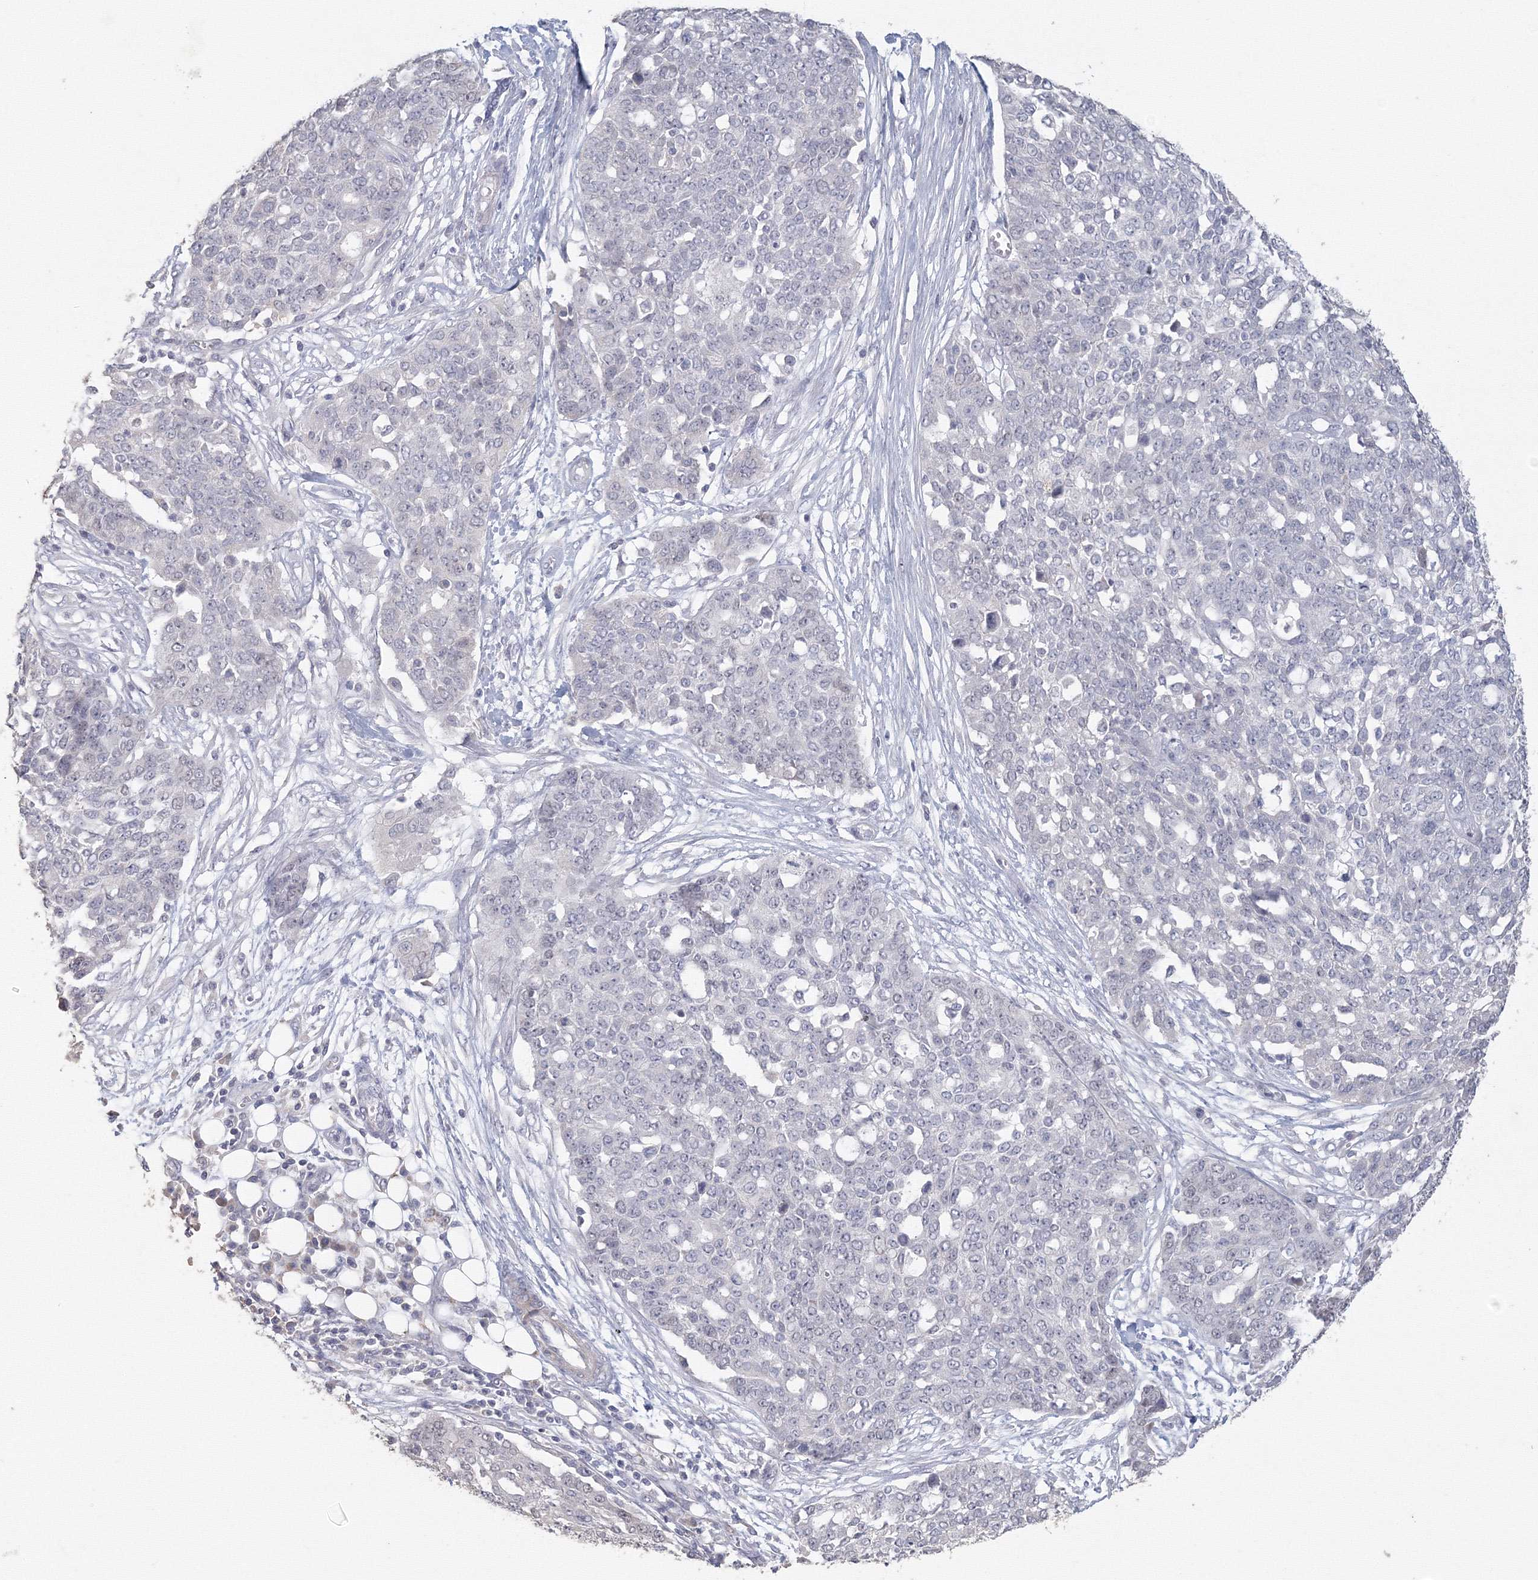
{"staining": {"intensity": "negative", "quantity": "none", "location": "none"}, "tissue": "ovarian cancer", "cell_type": "Tumor cells", "image_type": "cancer", "snomed": [{"axis": "morphology", "description": "Cystadenocarcinoma, serous, NOS"}, {"axis": "topography", "description": "Soft tissue"}, {"axis": "topography", "description": "Ovary"}], "caption": "Ovarian serous cystadenocarcinoma was stained to show a protein in brown. There is no significant staining in tumor cells.", "gene": "TACC2", "patient": {"sex": "female", "age": 57}}